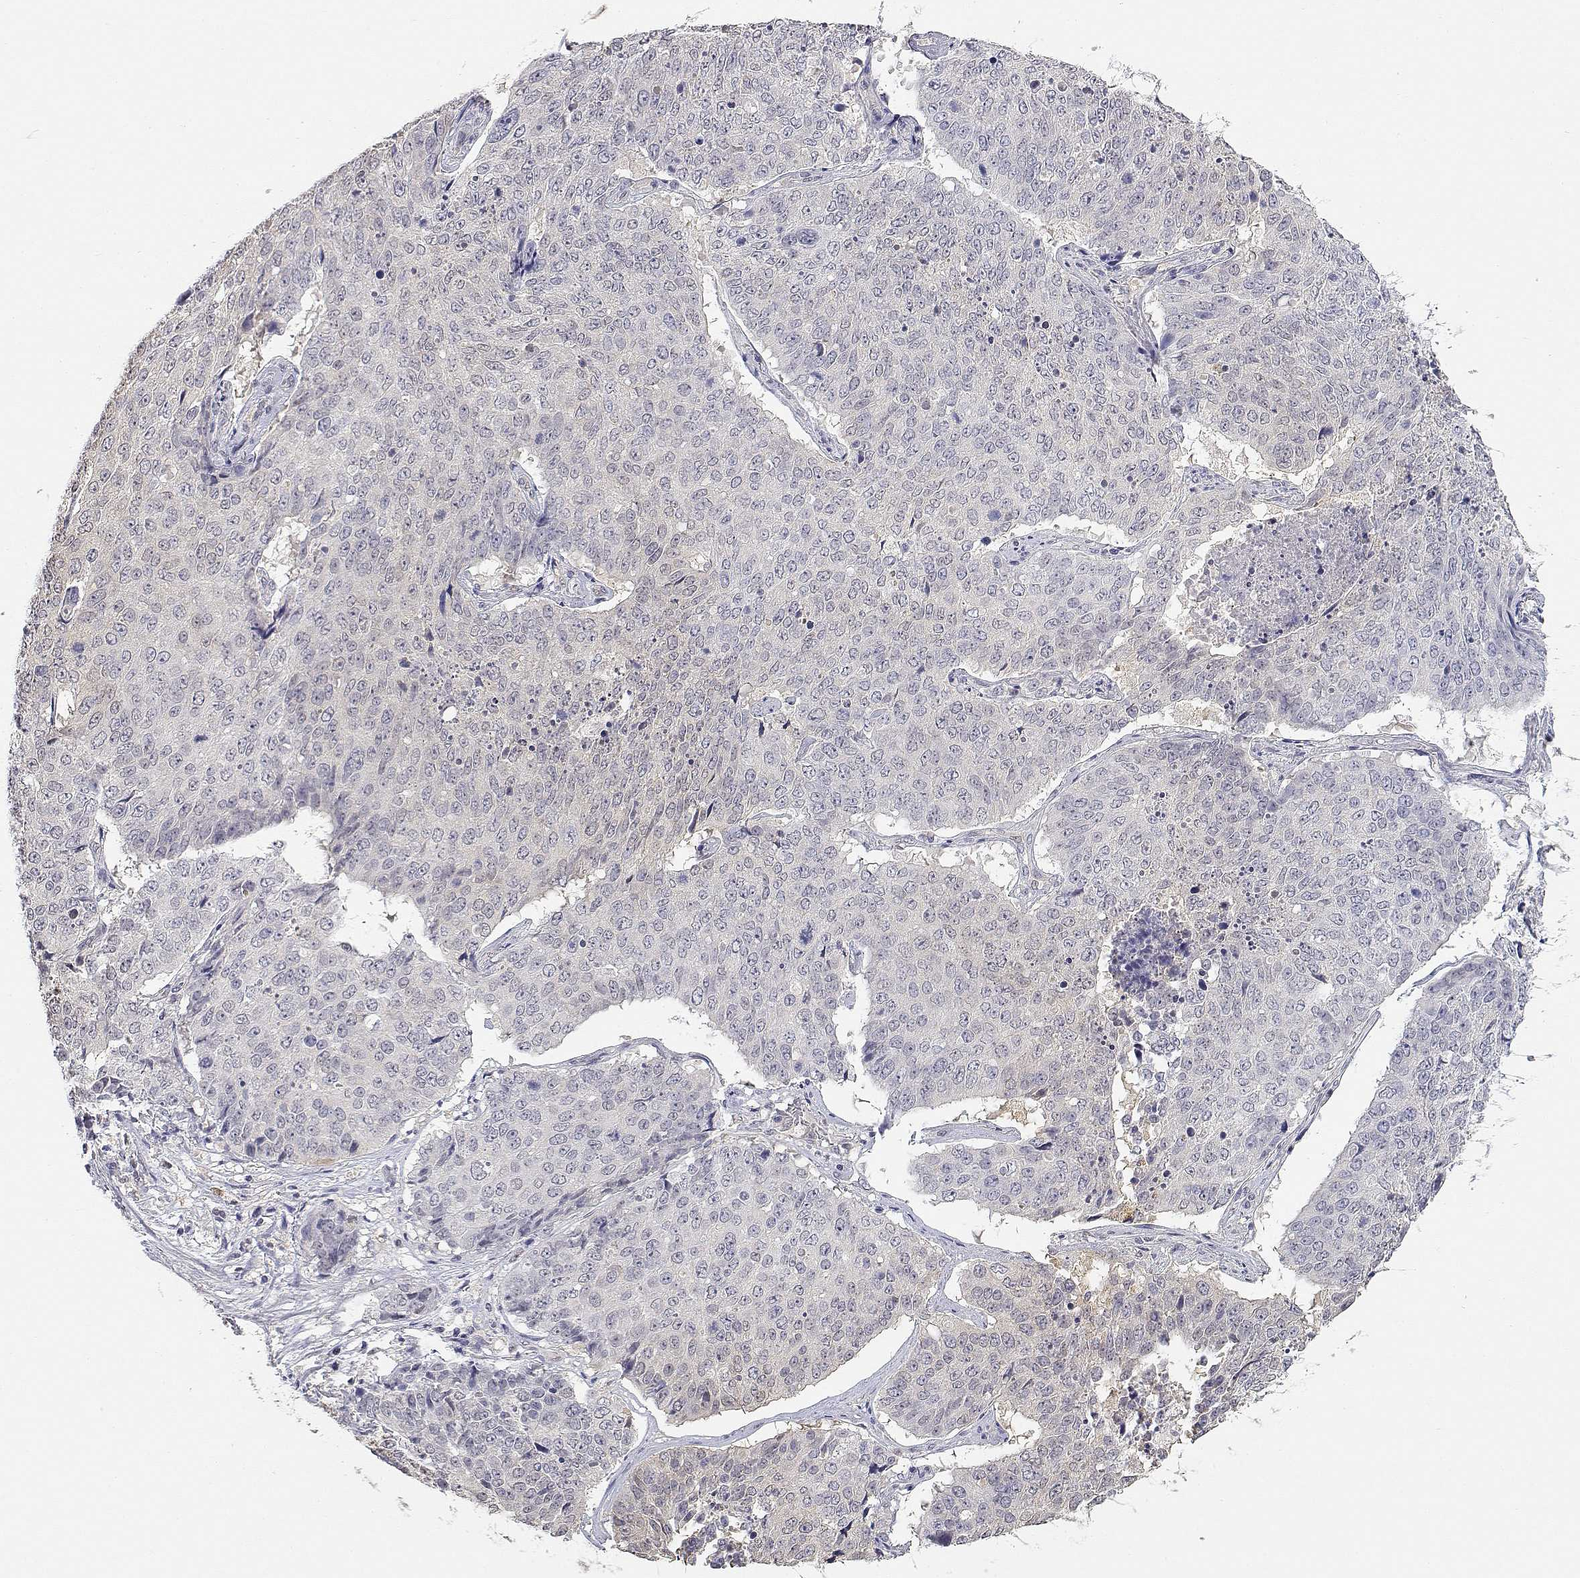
{"staining": {"intensity": "negative", "quantity": "none", "location": "none"}, "tissue": "lung cancer", "cell_type": "Tumor cells", "image_type": "cancer", "snomed": [{"axis": "morphology", "description": "Normal tissue, NOS"}, {"axis": "morphology", "description": "Squamous cell carcinoma, NOS"}, {"axis": "topography", "description": "Bronchus"}, {"axis": "topography", "description": "Lung"}], "caption": "High magnification brightfield microscopy of lung cancer (squamous cell carcinoma) stained with DAB (brown) and counterstained with hematoxylin (blue): tumor cells show no significant expression.", "gene": "ADA", "patient": {"sex": "male", "age": 64}}